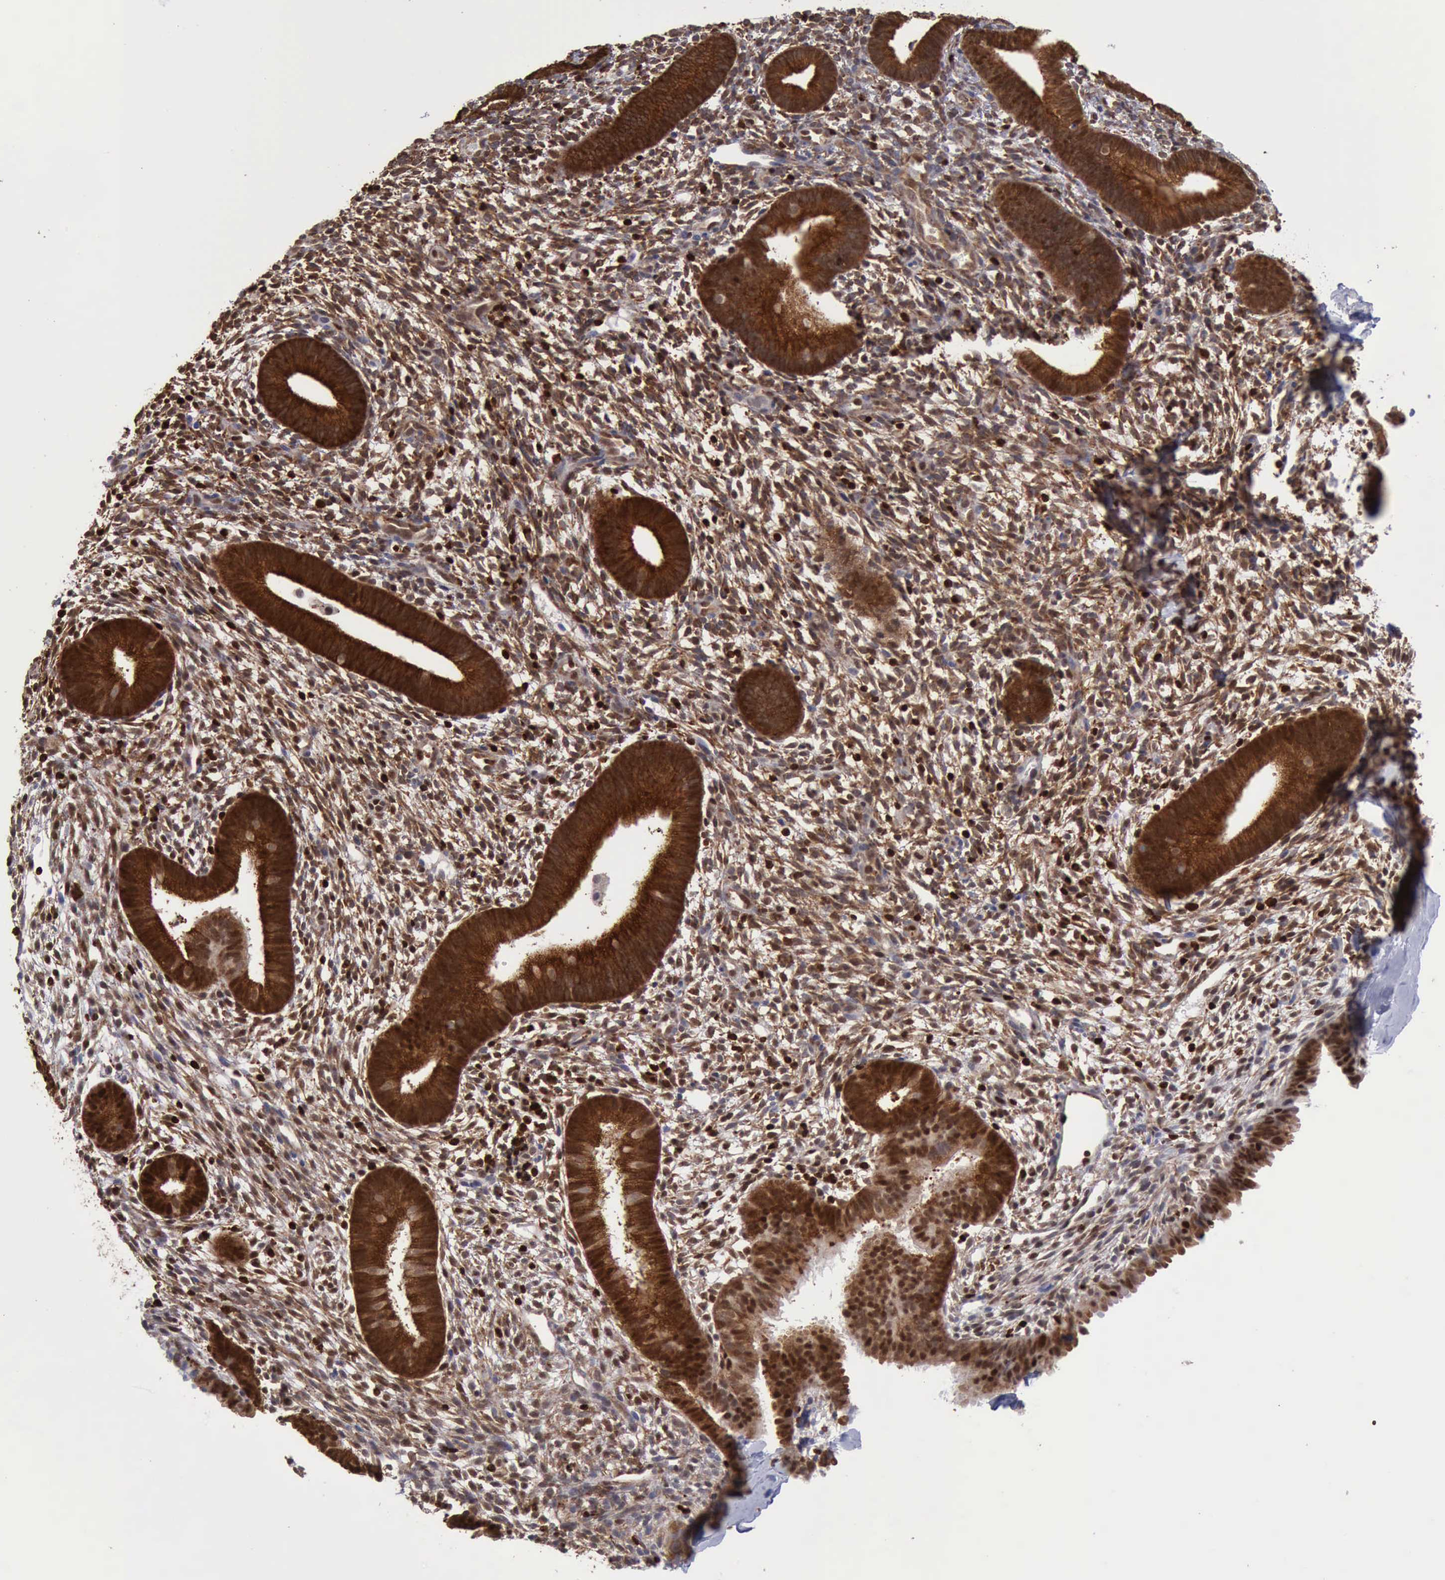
{"staining": {"intensity": "strong", "quantity": "25%-75%", "location": "cytoplasmic/membranous,nuclear"}, "tissue": "endometrium", "cell_type": "Cells in endometrial stroma", "image_type": "normal", "snomed": [{"axis": "morphology", "description": "Normal tissue, NOS"}, {"axis": "topography", "description": "Endometrium"}], "caption": "Endometrium stained for a protein displays strong cytoplasmic/membranous,nuclear positivity in cells in endometrial stroma. (DAB (3,3'-diaminobenzidine) IHC with brightfield microscopy, high magnification).", "gene": "PDCD4", "patient": {"sex": "female", "age": 46}}